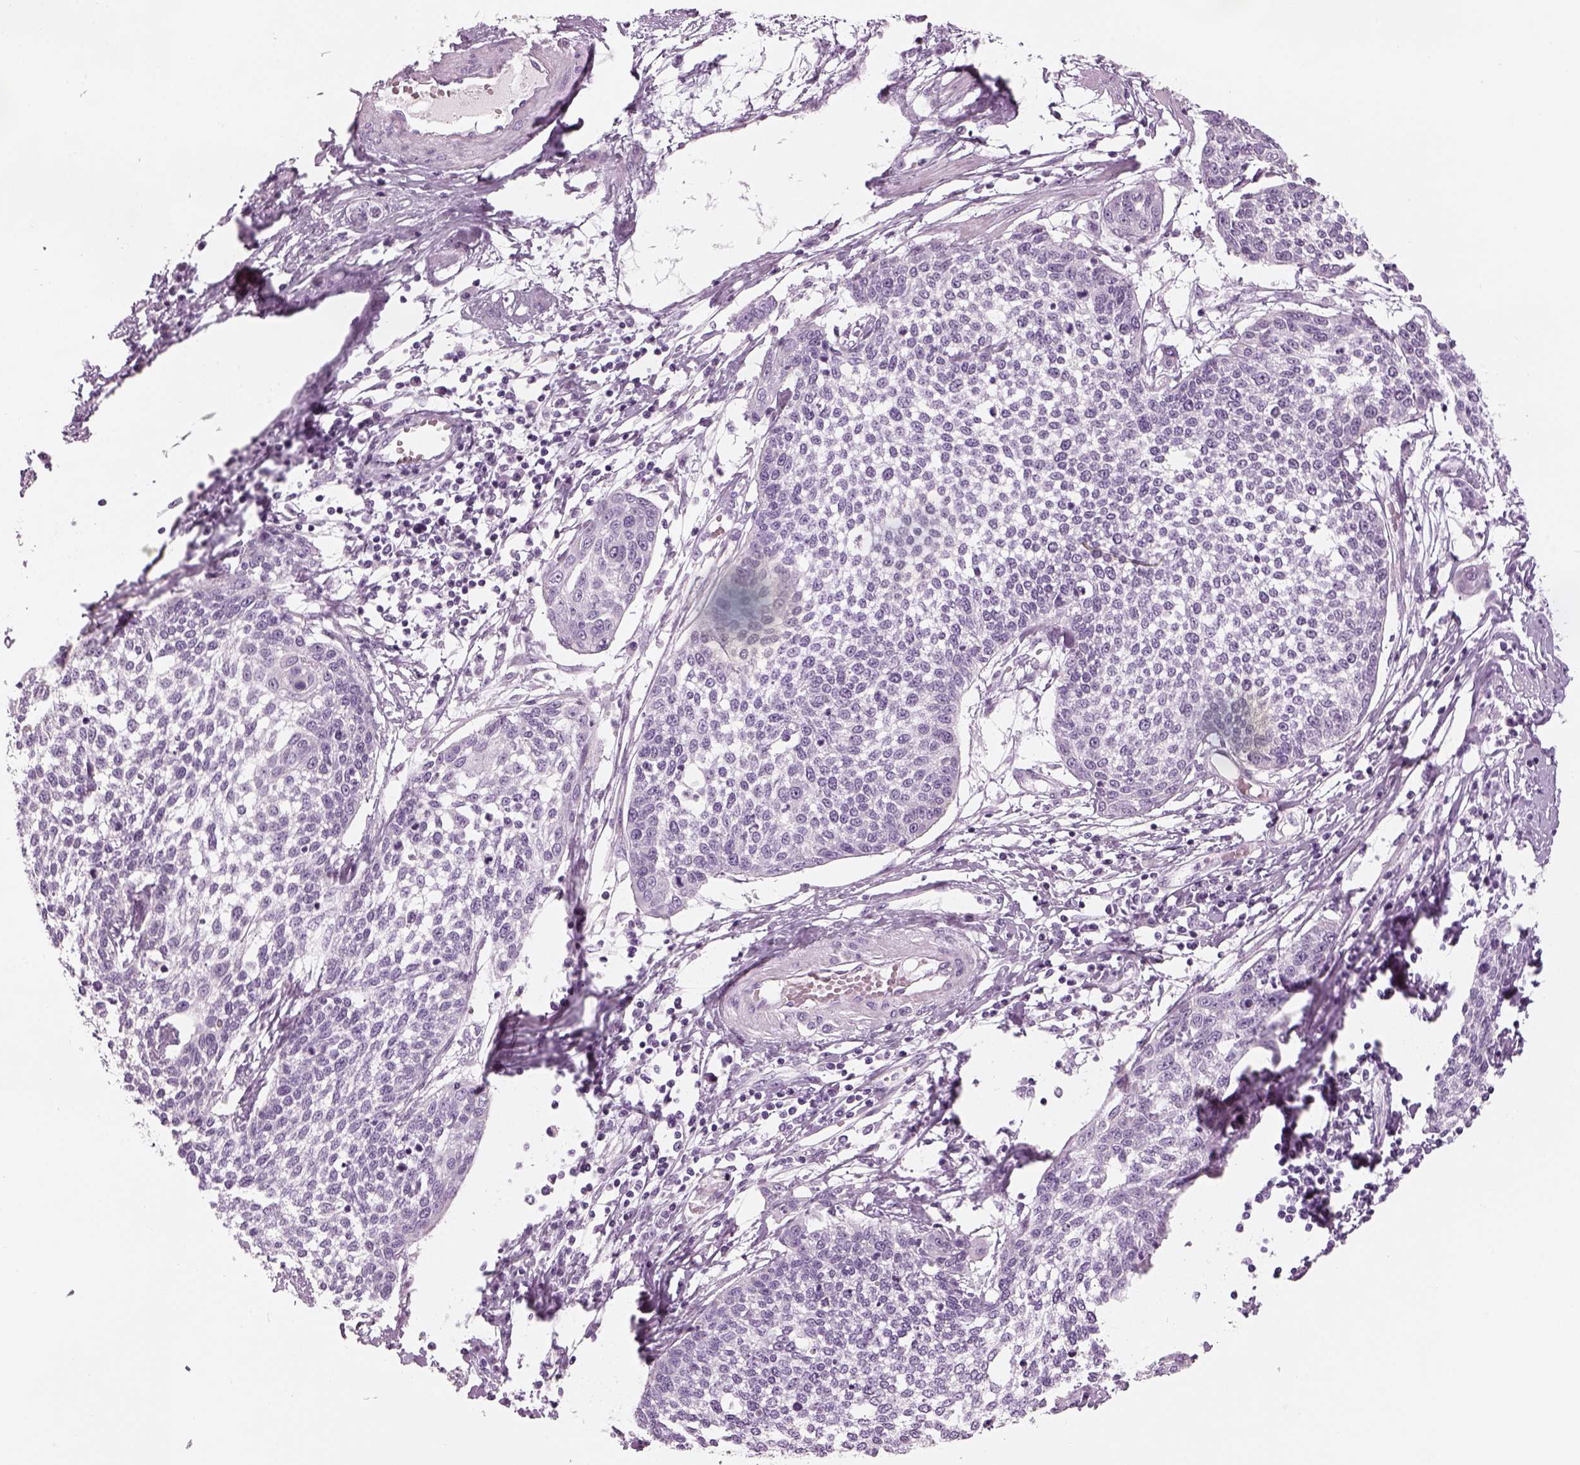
{"staining": {"intensity": "negative", "quantity": "none", "location": "none"}, "tissue": "cervical cancer", "cell_type": "Tumor cells", "image_type": "cancer", "snomed": [{"axis": "morphology", "description": "Squamous cell carcinoma, NOS"}, {"axis": "topography", "description": "Cervix"}], "caption": "Immunohistochemistry histopathology image of neoplastic tissue: human squamous cell carcinoma (cervical) stained with DAB (3,3'-diaminobenzidine) exhibits no significant protein expression in tumor cells.", "gene": "SAG", "patient": {"sex": "female", "age": 34}}